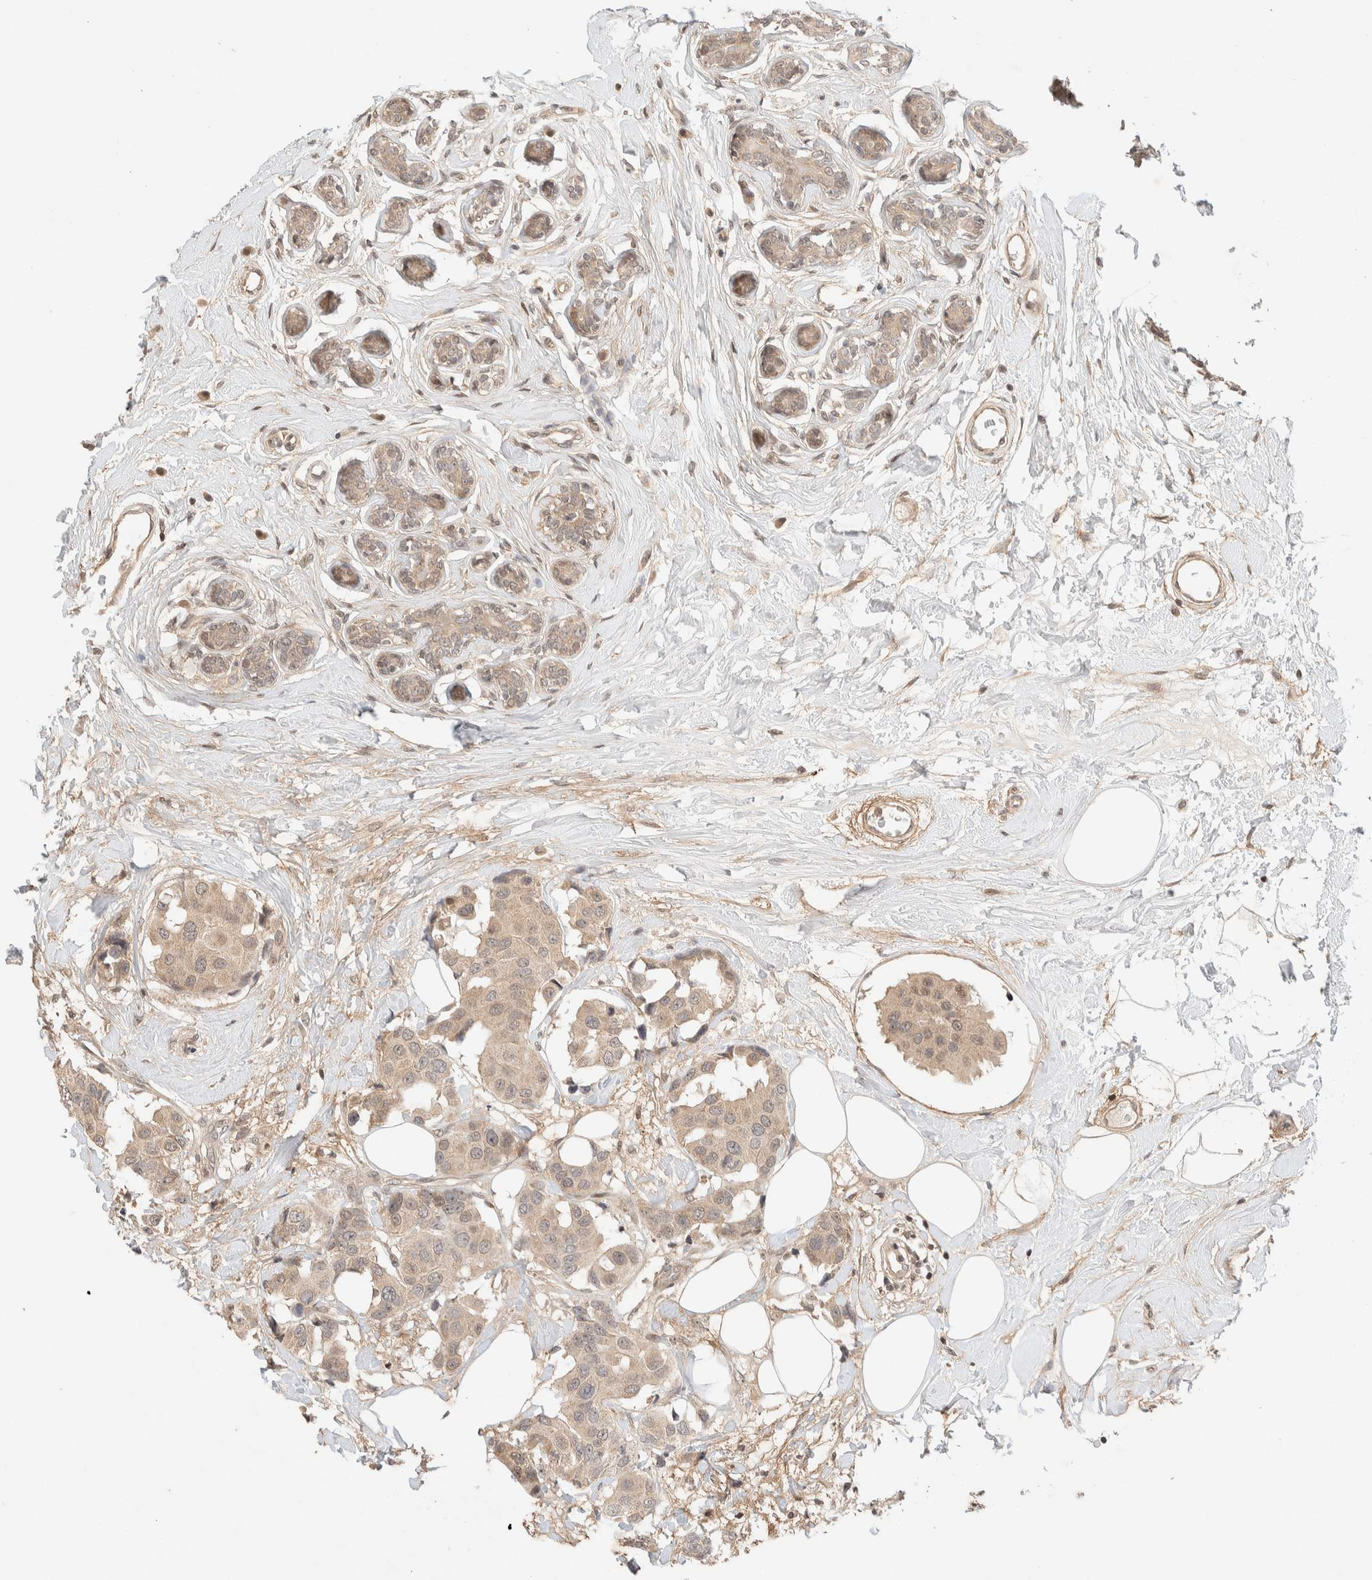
{"staining": {"intensity": "weak", "quantity": "25%-75%", "location": "cytoplasmic/membranous"}, "tissue": "breast cancer", "cell_type": "Tumor cells", "image_type": "cancer", "snomed": [{"axis": "morphology", "description": "Normal tissue, NOS"}, {"axis": "morphology", "description": "Duct carcinoma"}, {"axis": "topography", "description": "Breast"}], "caption": "The immunohistochemical stain labels weak cytoplasmic/membranous expression in tumor cells of intraductal carcinoma (breast) tissue.", "gene": "THRA", "patient": {"sex": "female", "age": 39}}